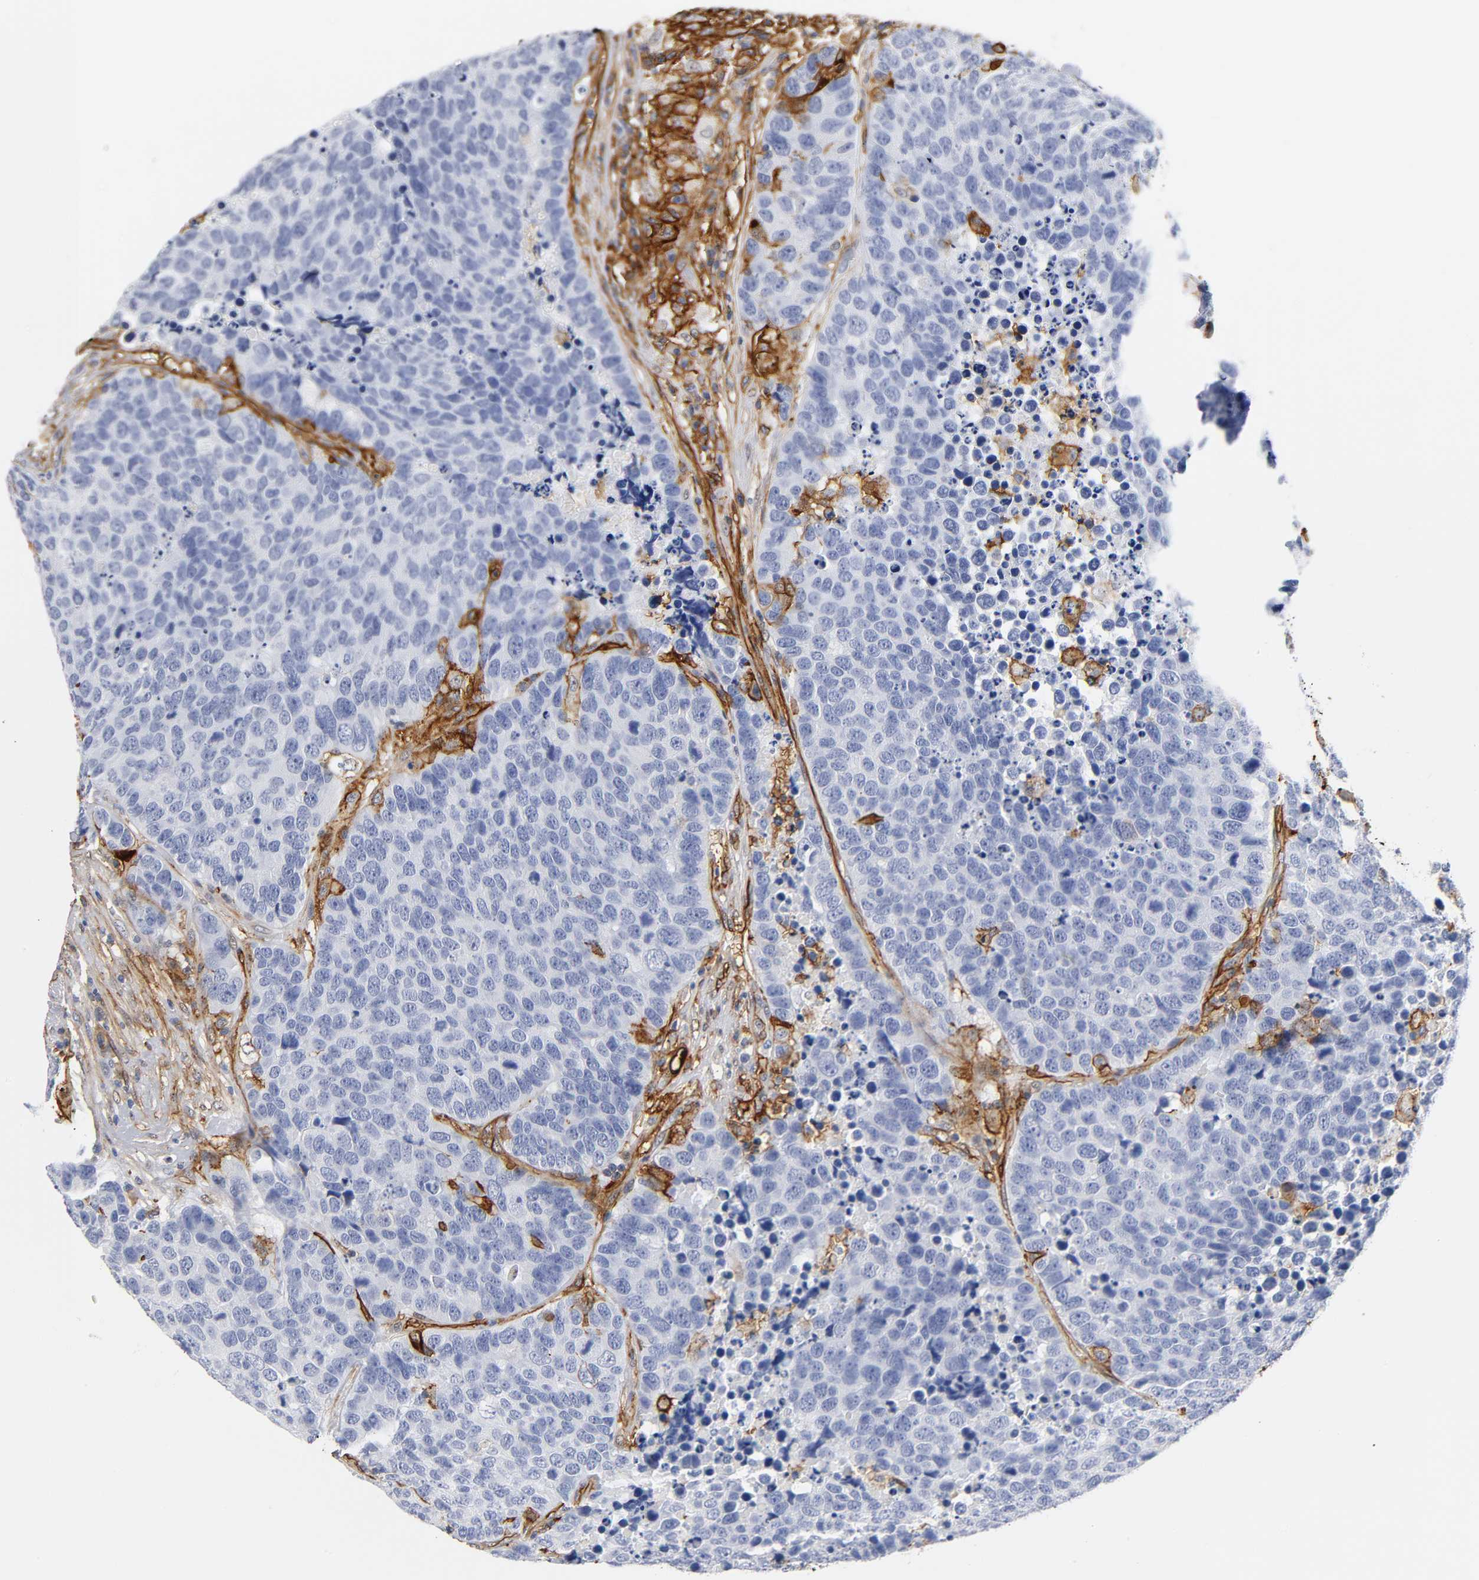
{"staining": {"intensity": "negative", "quantity": "none", "location": "none"}, "tissue": "carcinoid", "cell_type": "Tumor cells", "image_type": "cancer", "snomed": [{"axis": "morphology", "description": "Carcinoid, malignant, NOS"}, {"axis": "topography", "description": "Lung"}], "caption": "The micrograph exhibits no significant positivity in tumor cells of malignant carcinoid.", "gene": "ICAM1", "patient": {"sex": "male", "age": 60}}